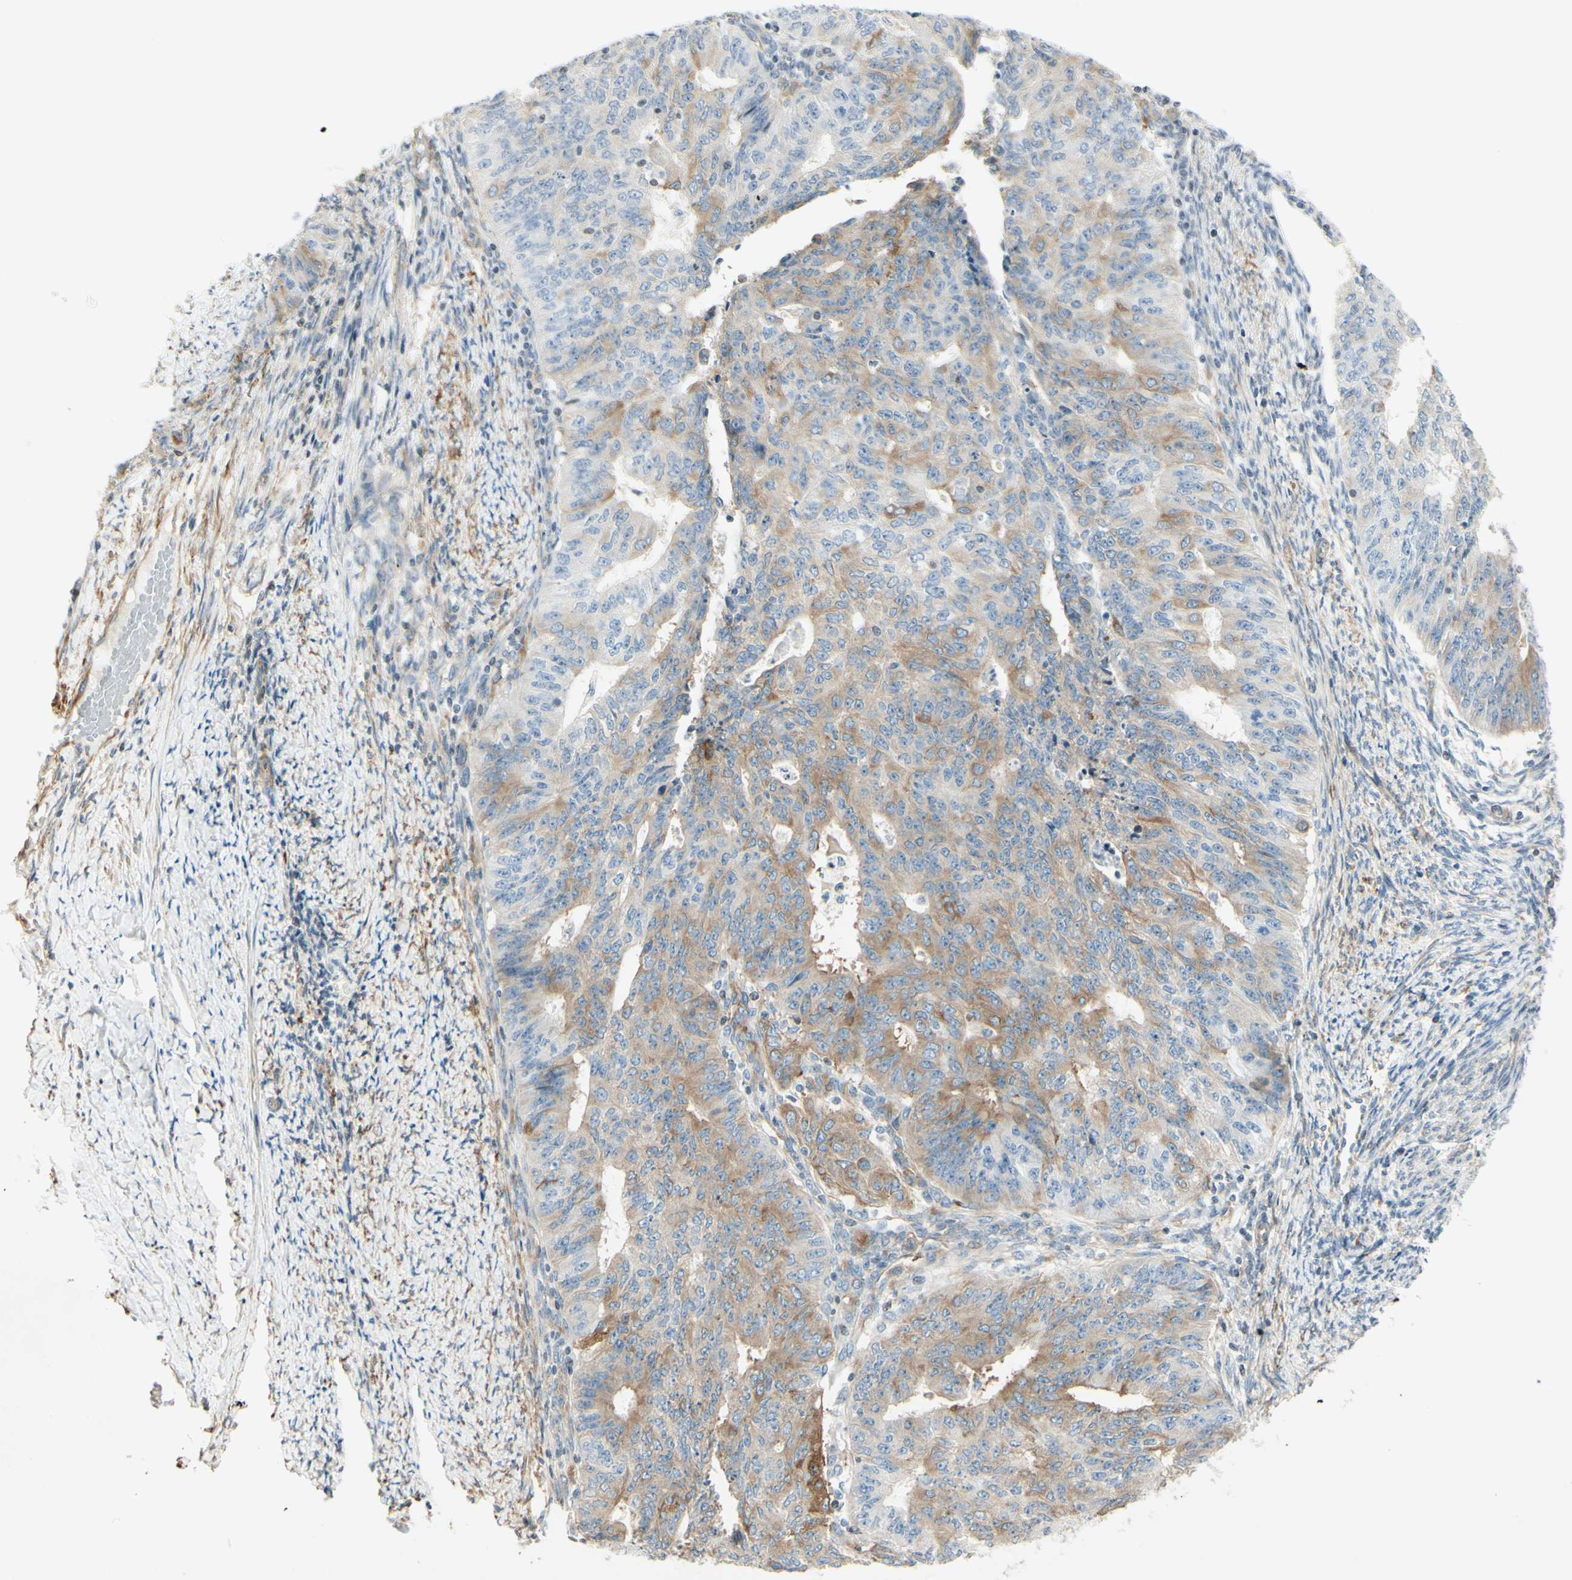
{"staining": {"intensity": "moderate", "quantity": "25%-75%", "location": "cytoplasmic/membranous"}, "tissue": "endometrial cancer", "cell_type": "Tumor cells", "image_type": "cancer", "snomed": [{"axis": "morphology", "description": "Adenocarcinoma, NOS"}, {"axis": "topography", "description": "Endometrium"}], "caption": "Adenocarcinoma (endometrial) was stained to show a protein in brown. There is medium levels of moderate cytoplasmic/membranous expression in about 25%-75% of tumor cells.", "gene": "MAP1B", "patient": {"sex": "female", "age": 32}}